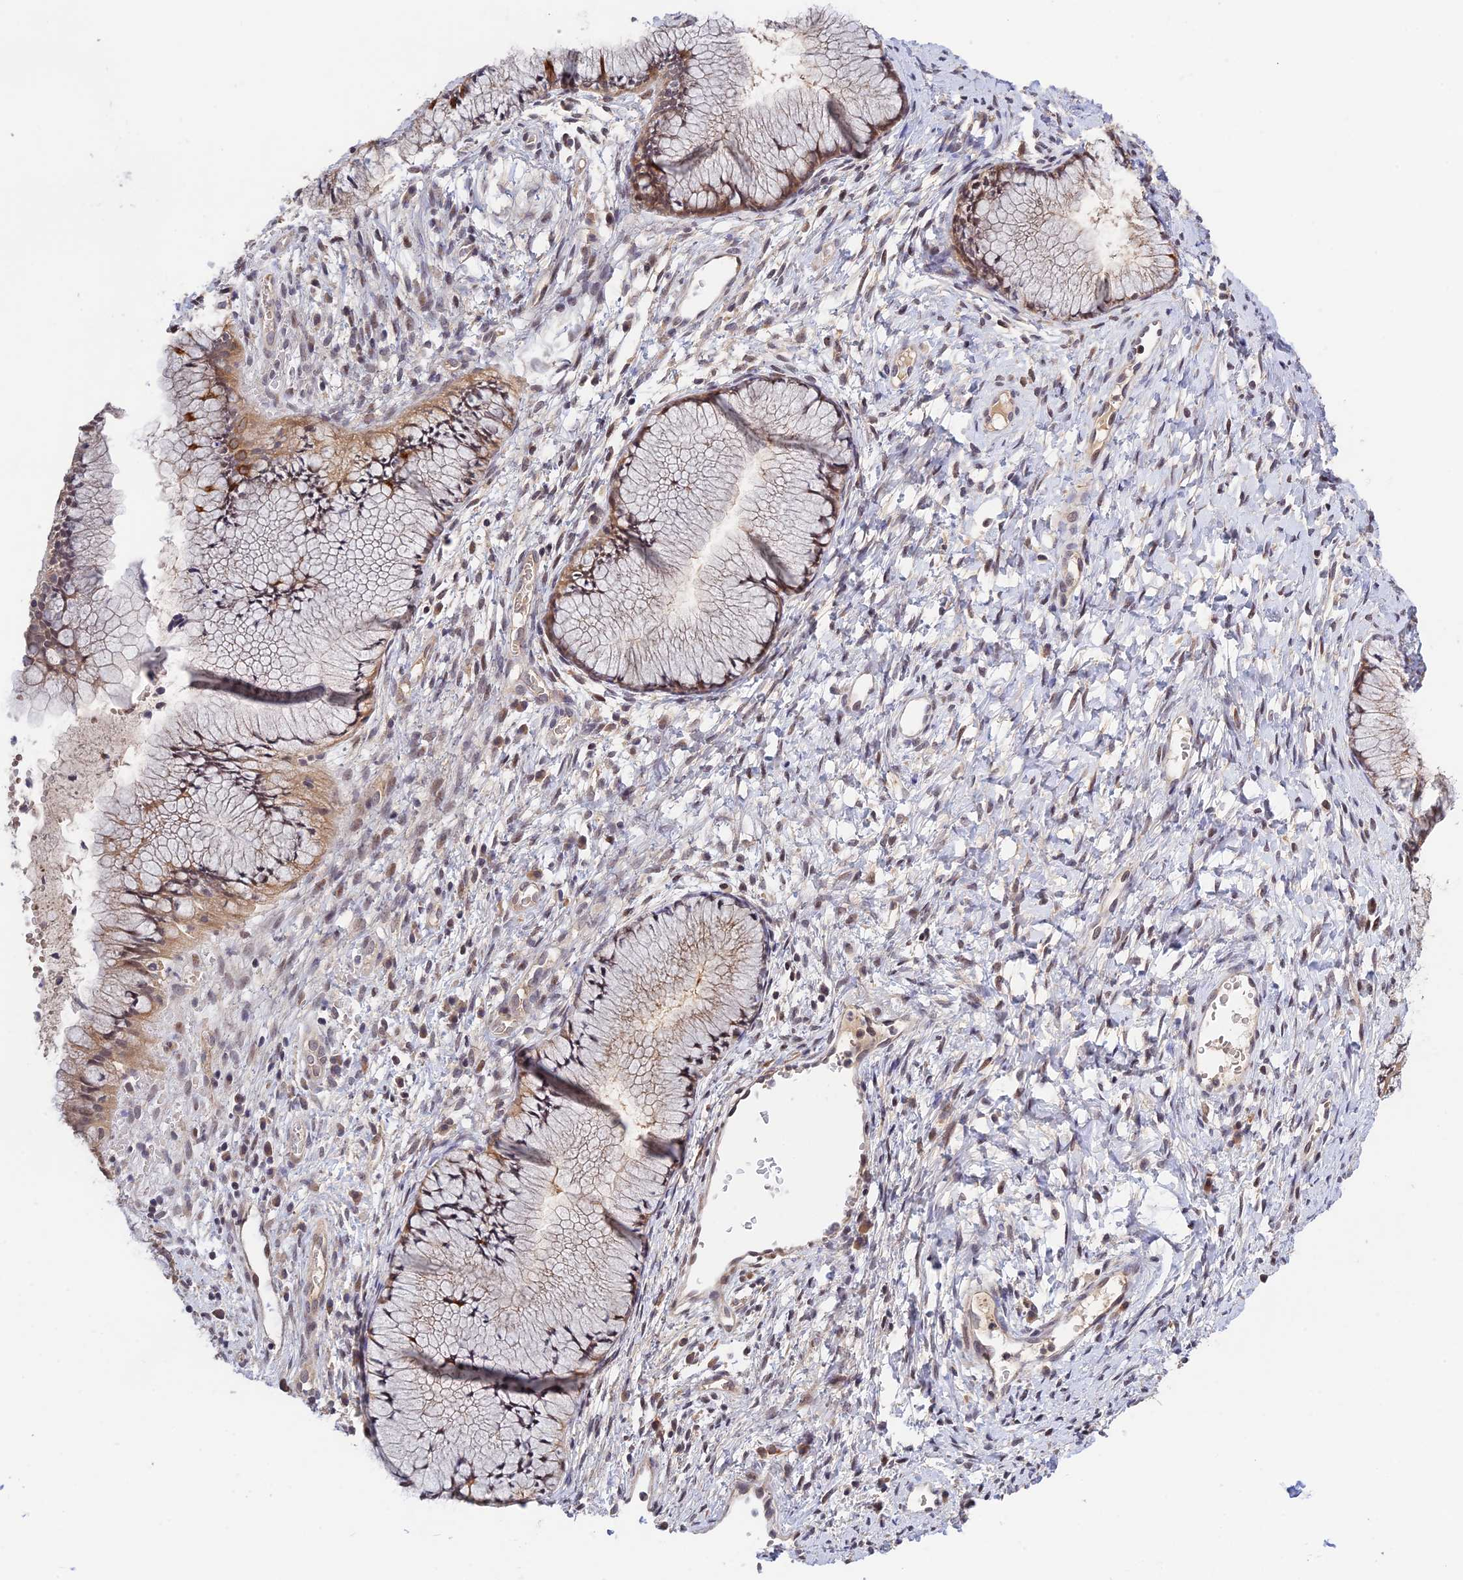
{"staining": {"intensity": "weak", "quantity": ">75%", "location": "cytoplasmic/membranous"}, "tissue": "cervix", "cell_type": "Glandular cells", "image_type": "normal", "snomed": [{"axis": "morphology", "description": "Normal tissue, NOS"}, {"axis": "topography", "description": "Cervix"}], "caption": "This is an image of immunohistochemistry (IHC) staining of benign cervix, which shows weak positivity in the cytoplasmic/membranous of glandular cells.", "gene": "CWH43", "patient": {"sex": "female", "age": 42}}